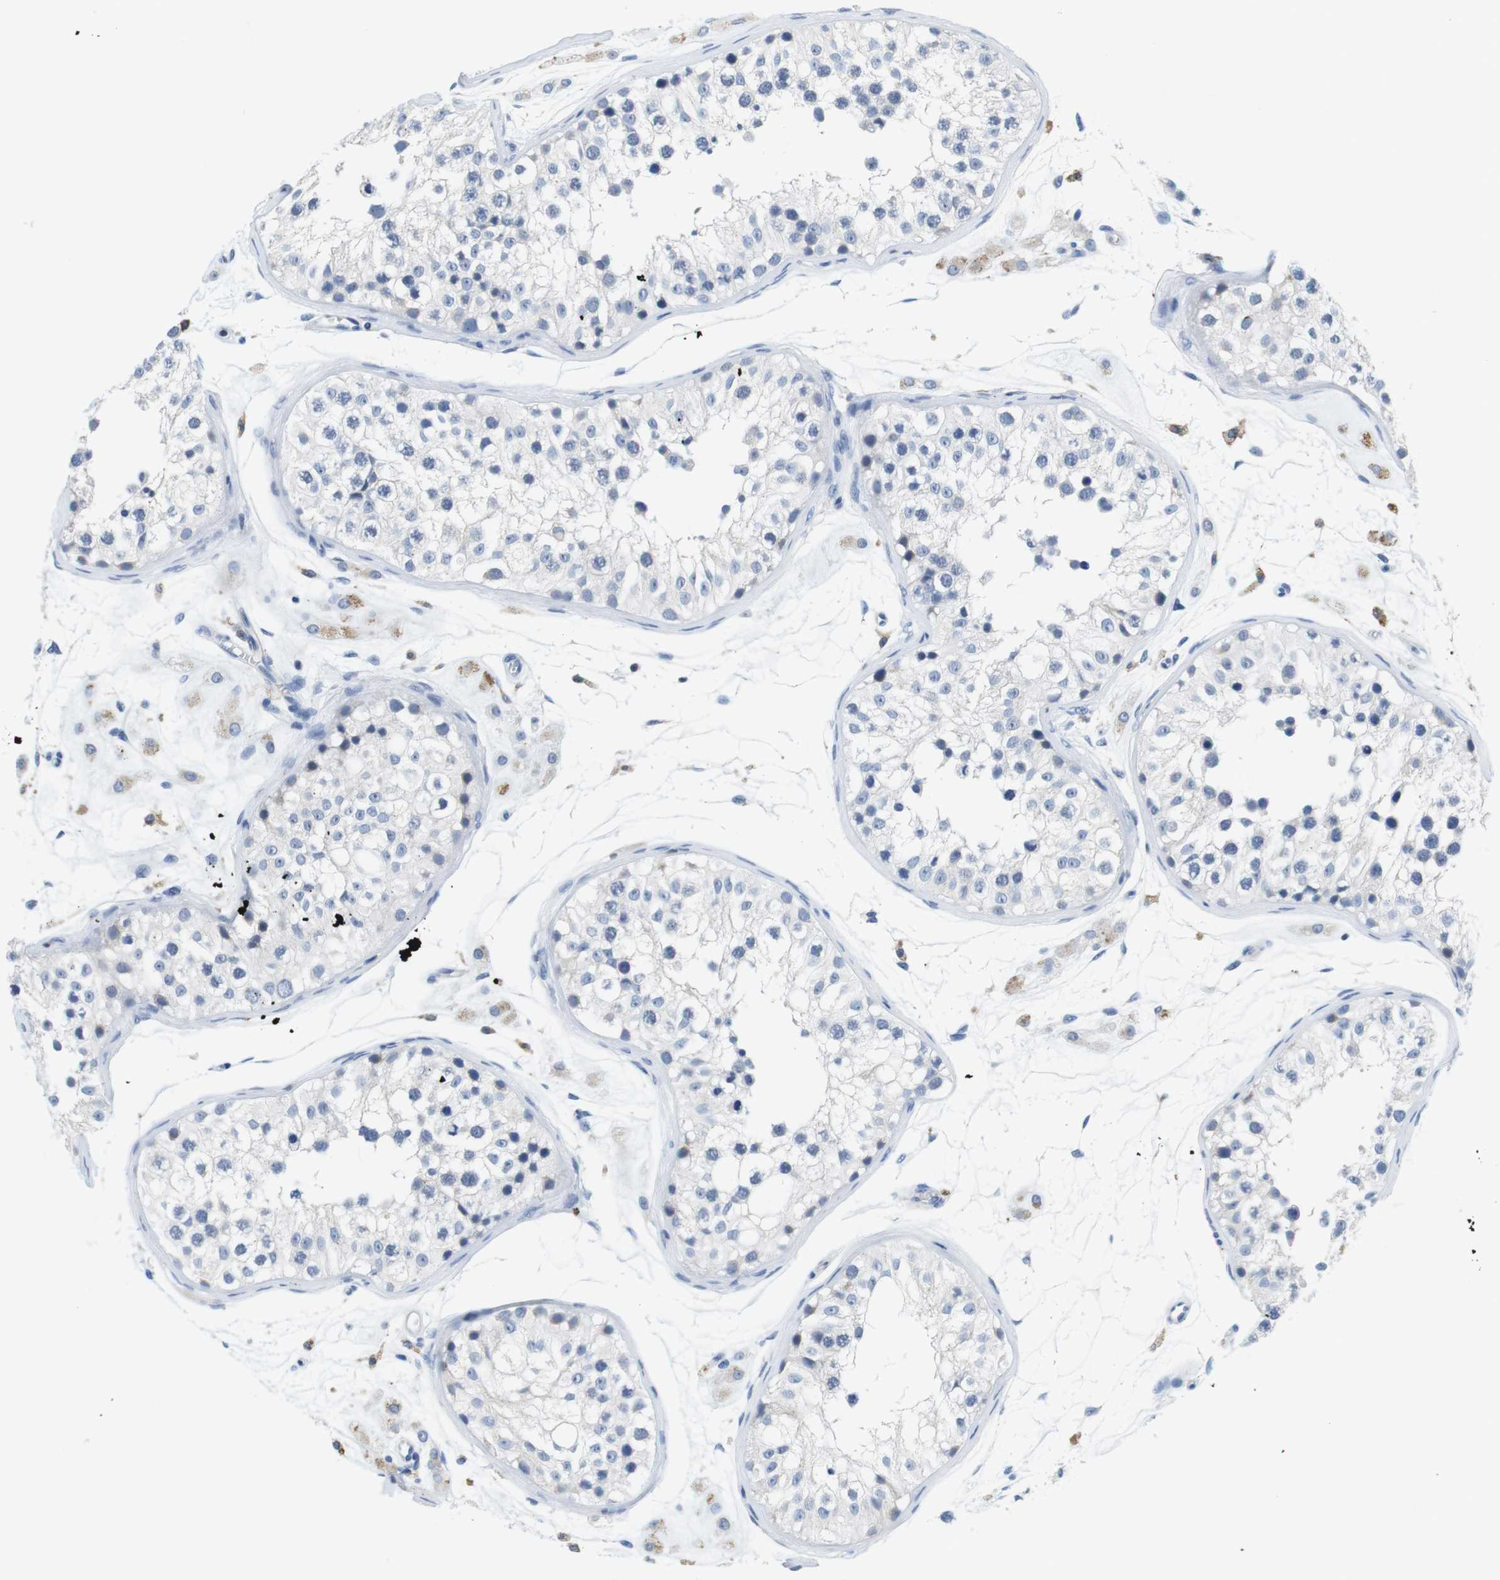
{"staining": {"intensity": "negative", "quantity": "none", "location": "none"}, "tissue": "testis", "cell_type": "Cells in seminiferous ducts", "image_type": "normal", "snomed": [{"axis": "morphology", "description": "Normal tissue, NOS"}, {"axis": "morphology", "description": "Adenocarcinoma, metastatic, NOS"}, {"axis": "topography", "description": "Testis"}], "caption": "Immunohistochemistry histopathology image of normal testis: human testis stained with DAB (3,3'-diaminobenzidine) demonstrates no significant protein staining in cells in seminiferous ducts. The staining is performed using DAB (3,3'-diaminobenzidine) brown chromogen with nuclei counter-stained in using hematoxylin.", "gene": "CNGA2", "patient": {"sex": "male", "age": 26}}